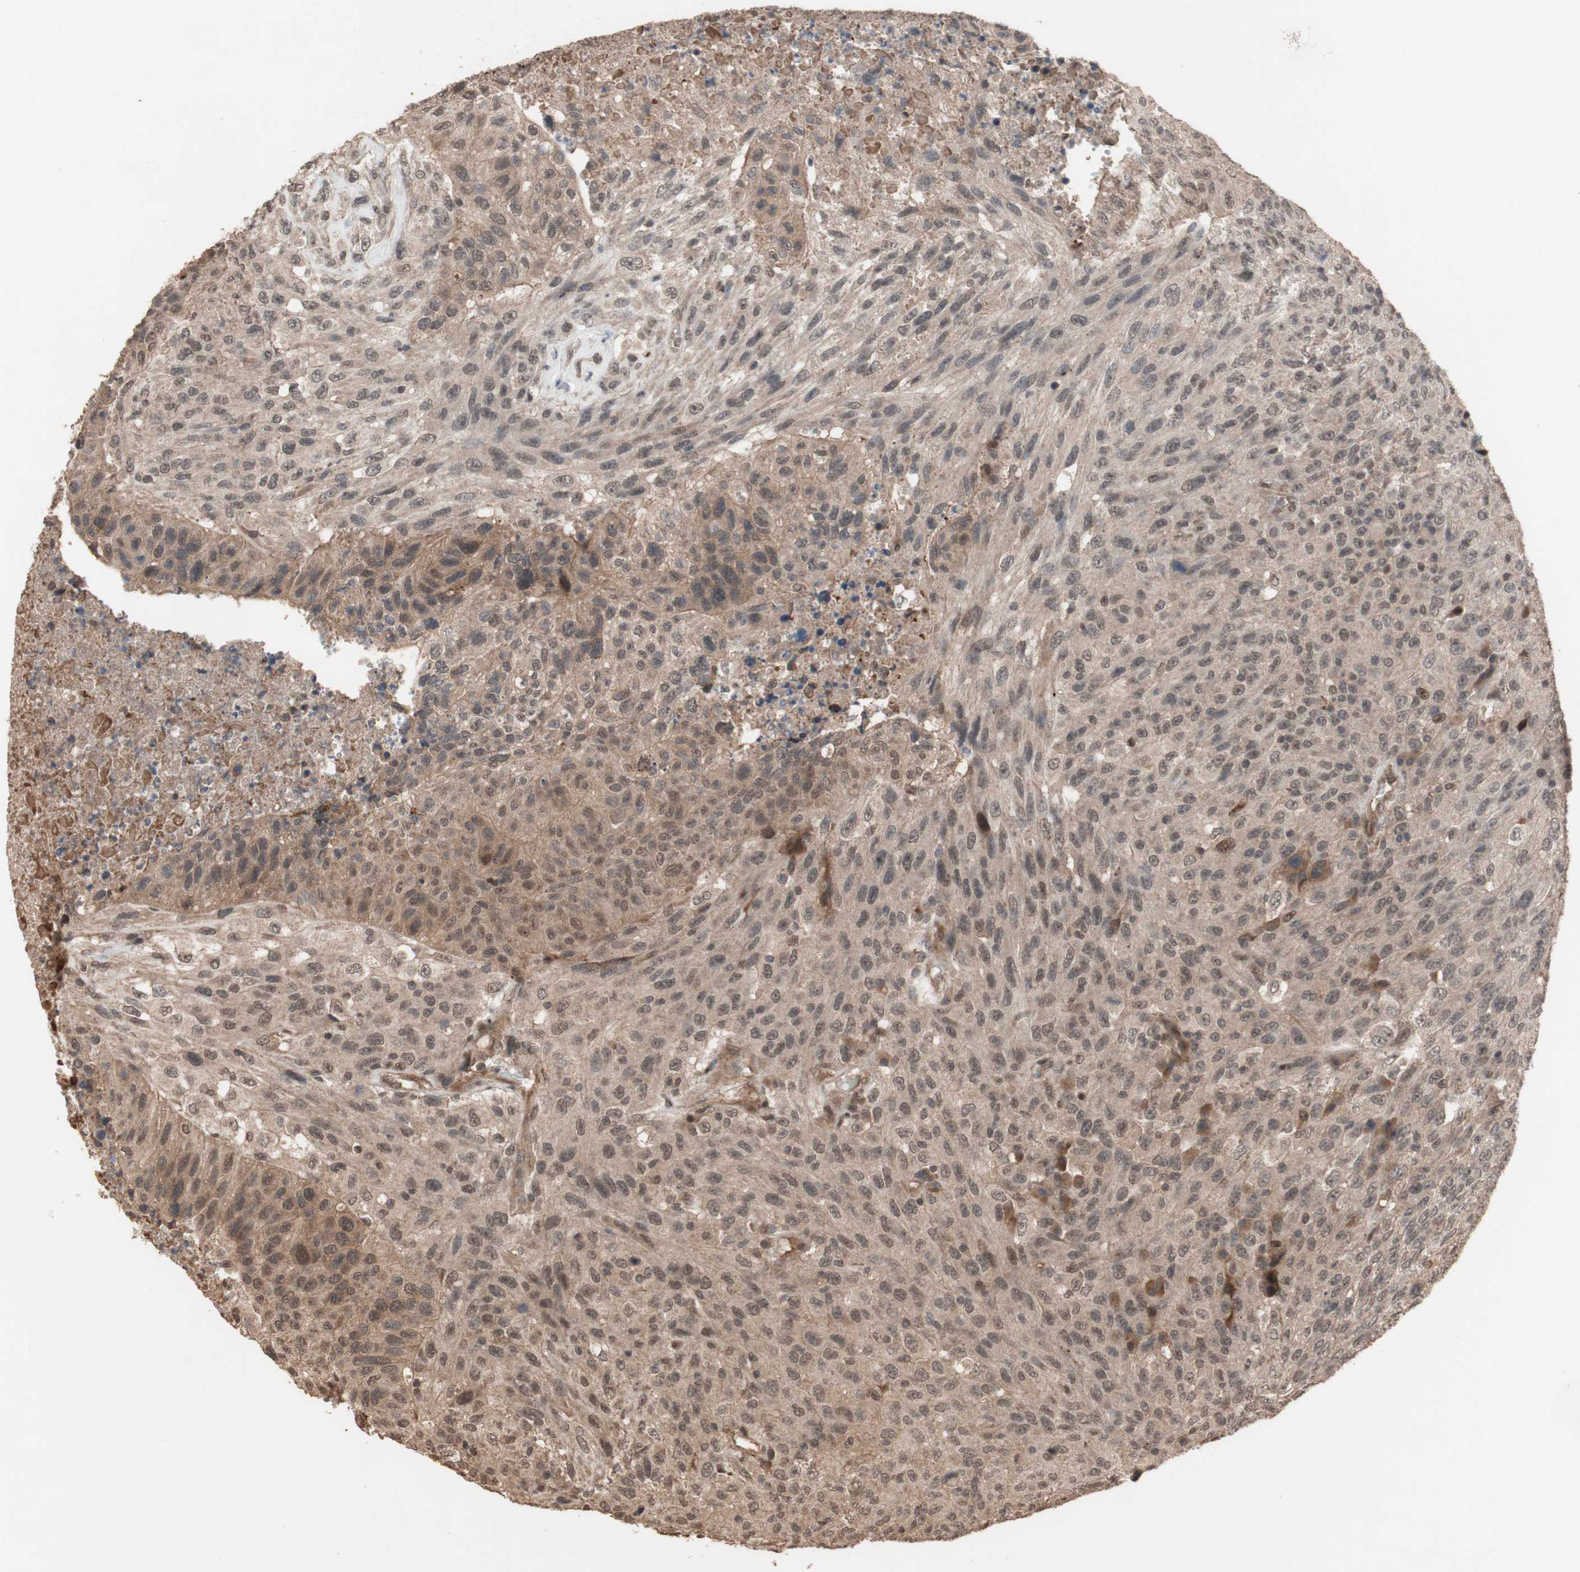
{"staining": {"intensity": "moderate", "quantity": ">75%", "location": "cytoplasmic/membranous"}, "tissue": "urothelial cancer", "cell_type": "Tumor cells", "image_type": "cancer", "snomed": [{"axis": "morphology", "description": "Urothelial carcinoma, High grade"}, {"axis": "topography", "description": "Urinary bladder"}], "caption": "Immunohistochemical staining of urothelial carcinoma (high-grade) shows medium levels of moderate cytoplasmic/membranous protein expression in about >75% of tumor cells.", "gene": "KANSL1", "patient": {"sex": "male", "age": 66}}